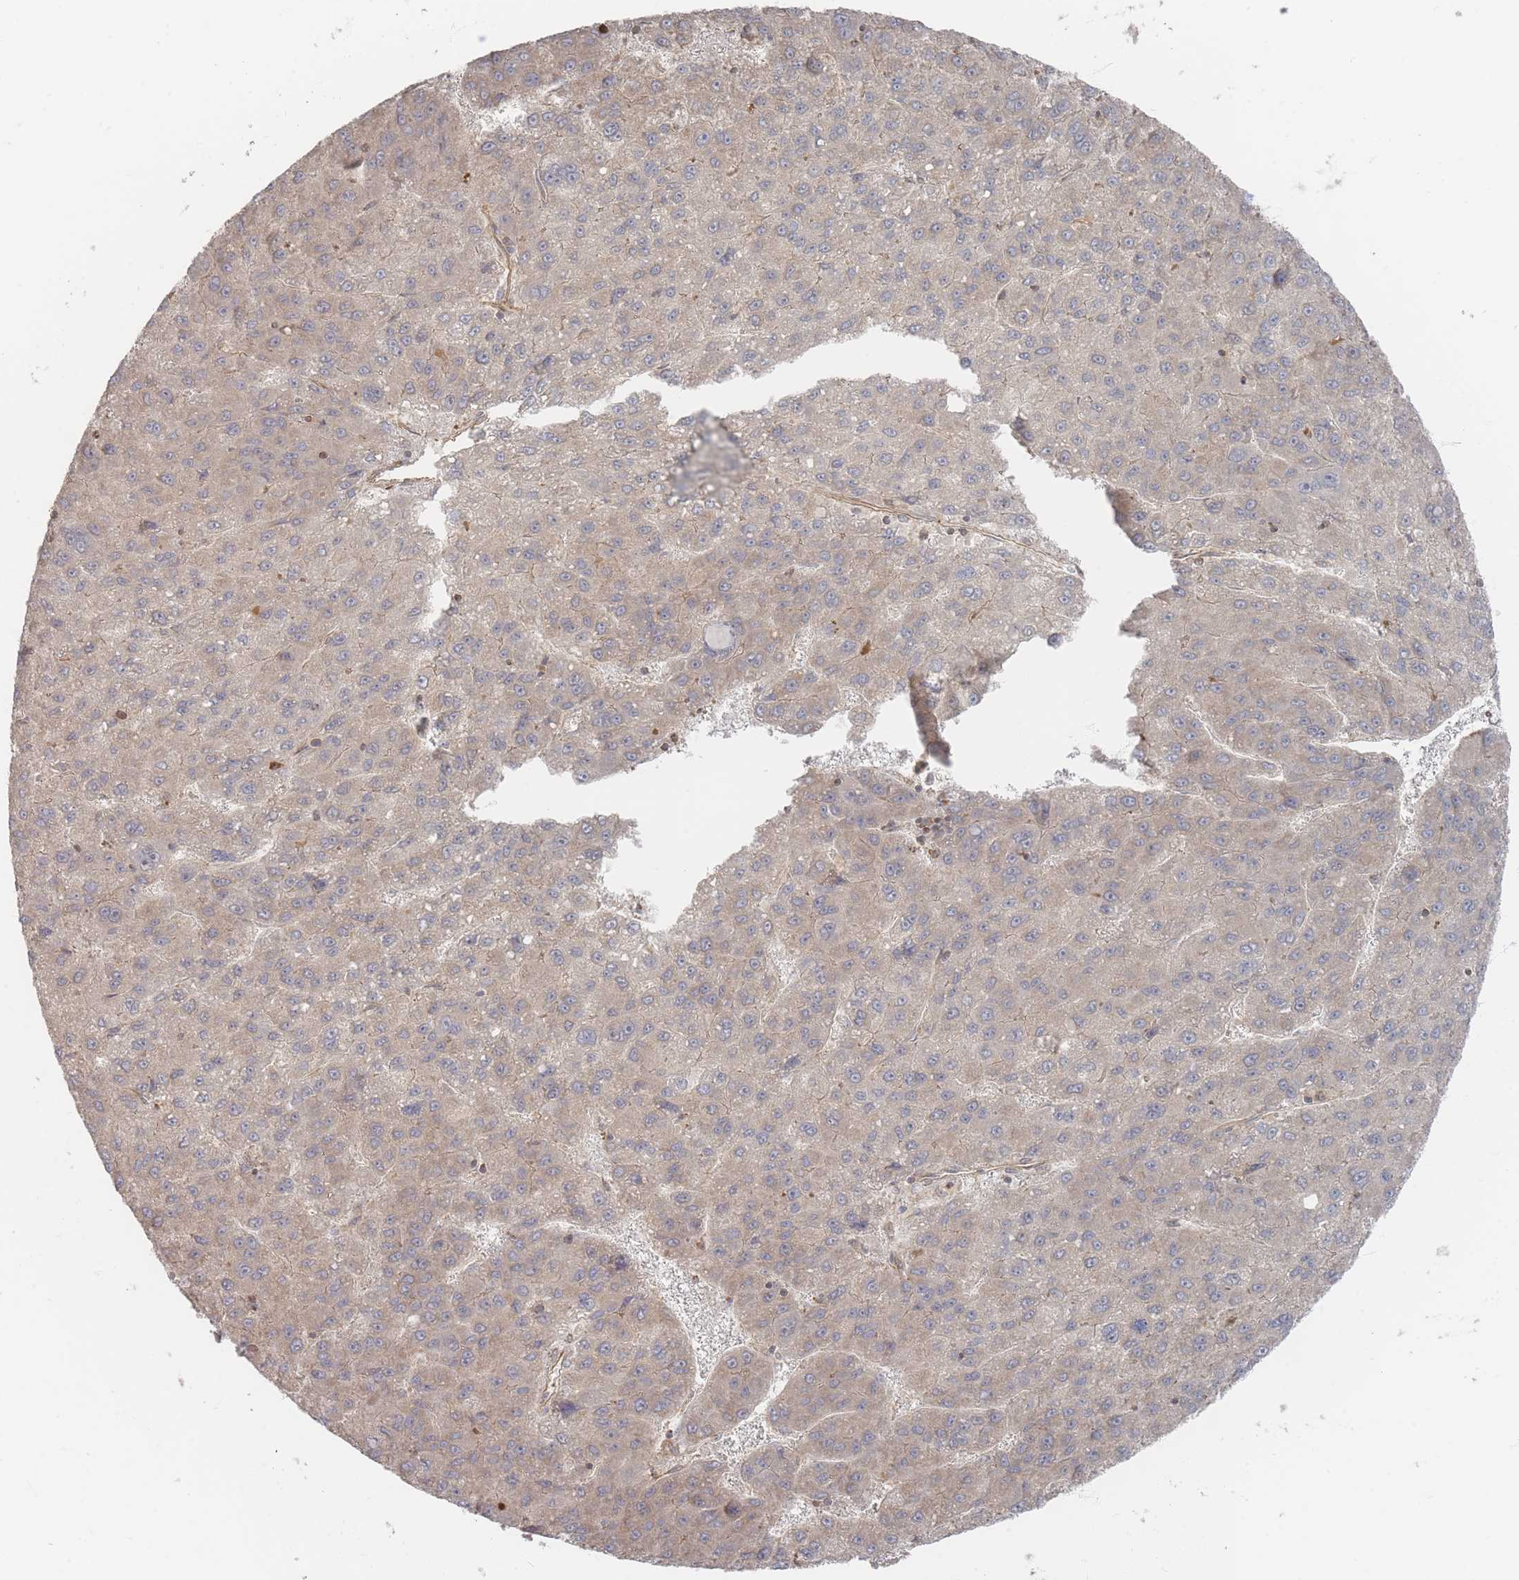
{"staining": {"intensity": "weak", "quantity": ">75%", "location": "cytoplasmic/membranous"}, "tissue": "liver cancer", "cell_type": "Tumor cells", "image_type": "cancer", "snomed": [{"axis": "morphology", "description": "Carcinoma, Hepatocellular, NOS"}, {"axis": "topography", "description": "Liver"}], "caption": "Hepatocellular carcinoma (liver) tissue demonstrates weak cytoplasmic/membranous staining in approximately >75% of tumor cells (DAB (3,3'-diaminobenzidine) IHC, brown staining for protein, blue staining for nuclei).", "gene": "GLE1", "patient": {"sex": "female", "age": 82}}